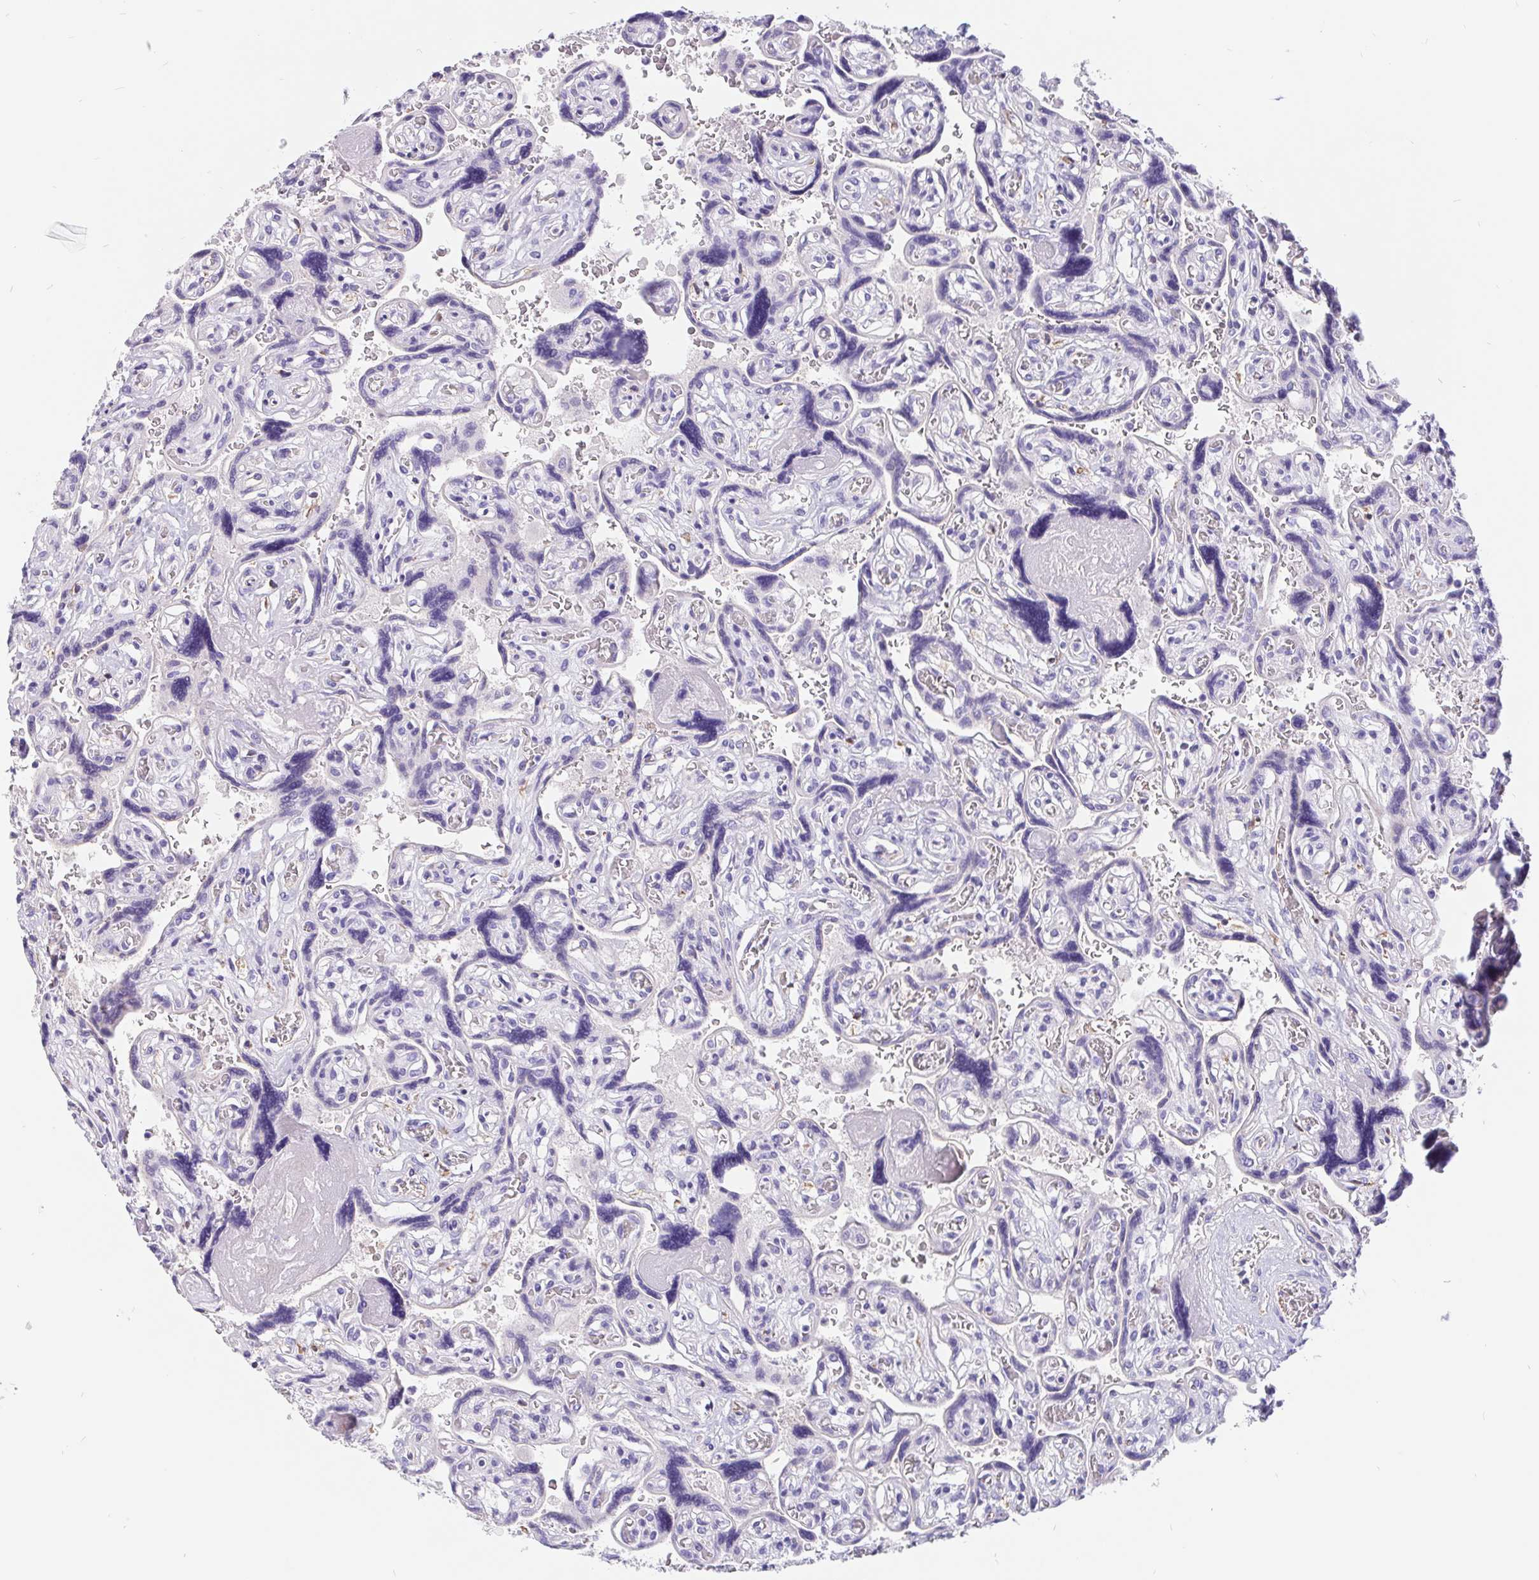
{"staining": {"intensity": "strong", "quantity": ">75%", "location": "cytoplasmic/membranous"}, "tissue": "placenta", "cell_type": "Decidual cells", "image_type": "normal", "snomed": [{"axis": "morphology", "description": "Normal tissue, NOS"}, {"axis": "topography", "description": "Placenta"}], "caption": "Brown immunohistochemical staining in normal human placenta displays strong cytoplasmic/membranous positivity in about >75% of decidual cells.", "gene": "LIMCH1", "patient": {"sex": "female", "age": 32}}